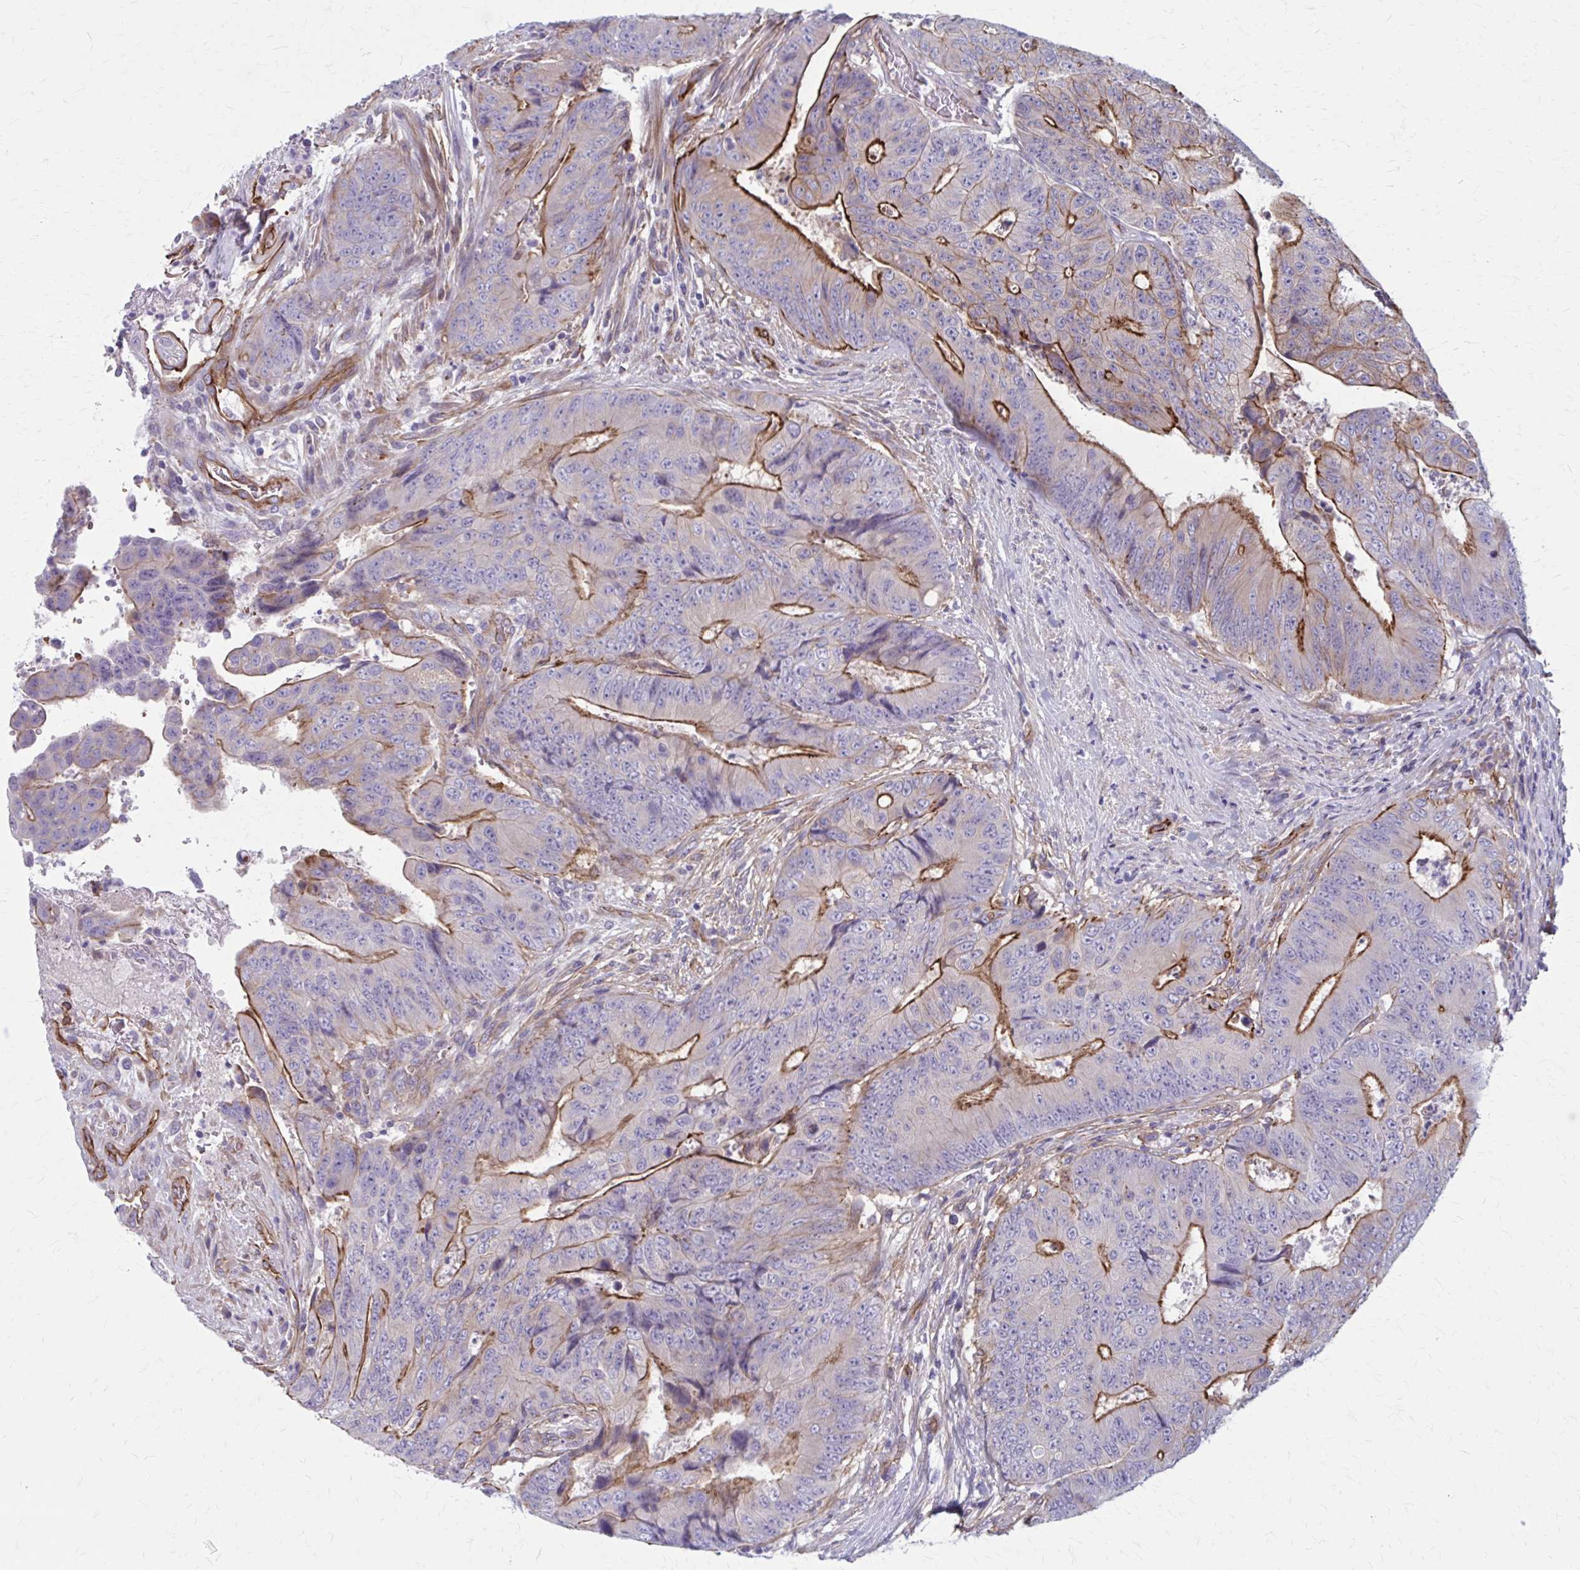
{"staining": {"intensity": "strong", "quantity": "25%-75%", "location": "cytoplasmic/membranous"}, "tissue": "colorectal cancer", "cell_type": "Tumor cells", "image_type": "cancer", "snomed": [{"axis": "morphology", "description": "Adenocarcinoma, NOS"}, {"axis": "topography", "description": "Colon"}], "caption": "Colorectal cancer stained for a protein (brown) exhibits strong cytoplasmic/membranous positive positivity in about 25%-75% of tumor cells.", "gene": "ZDHHC7", "patient": {"sex": "female", "age": 48}}